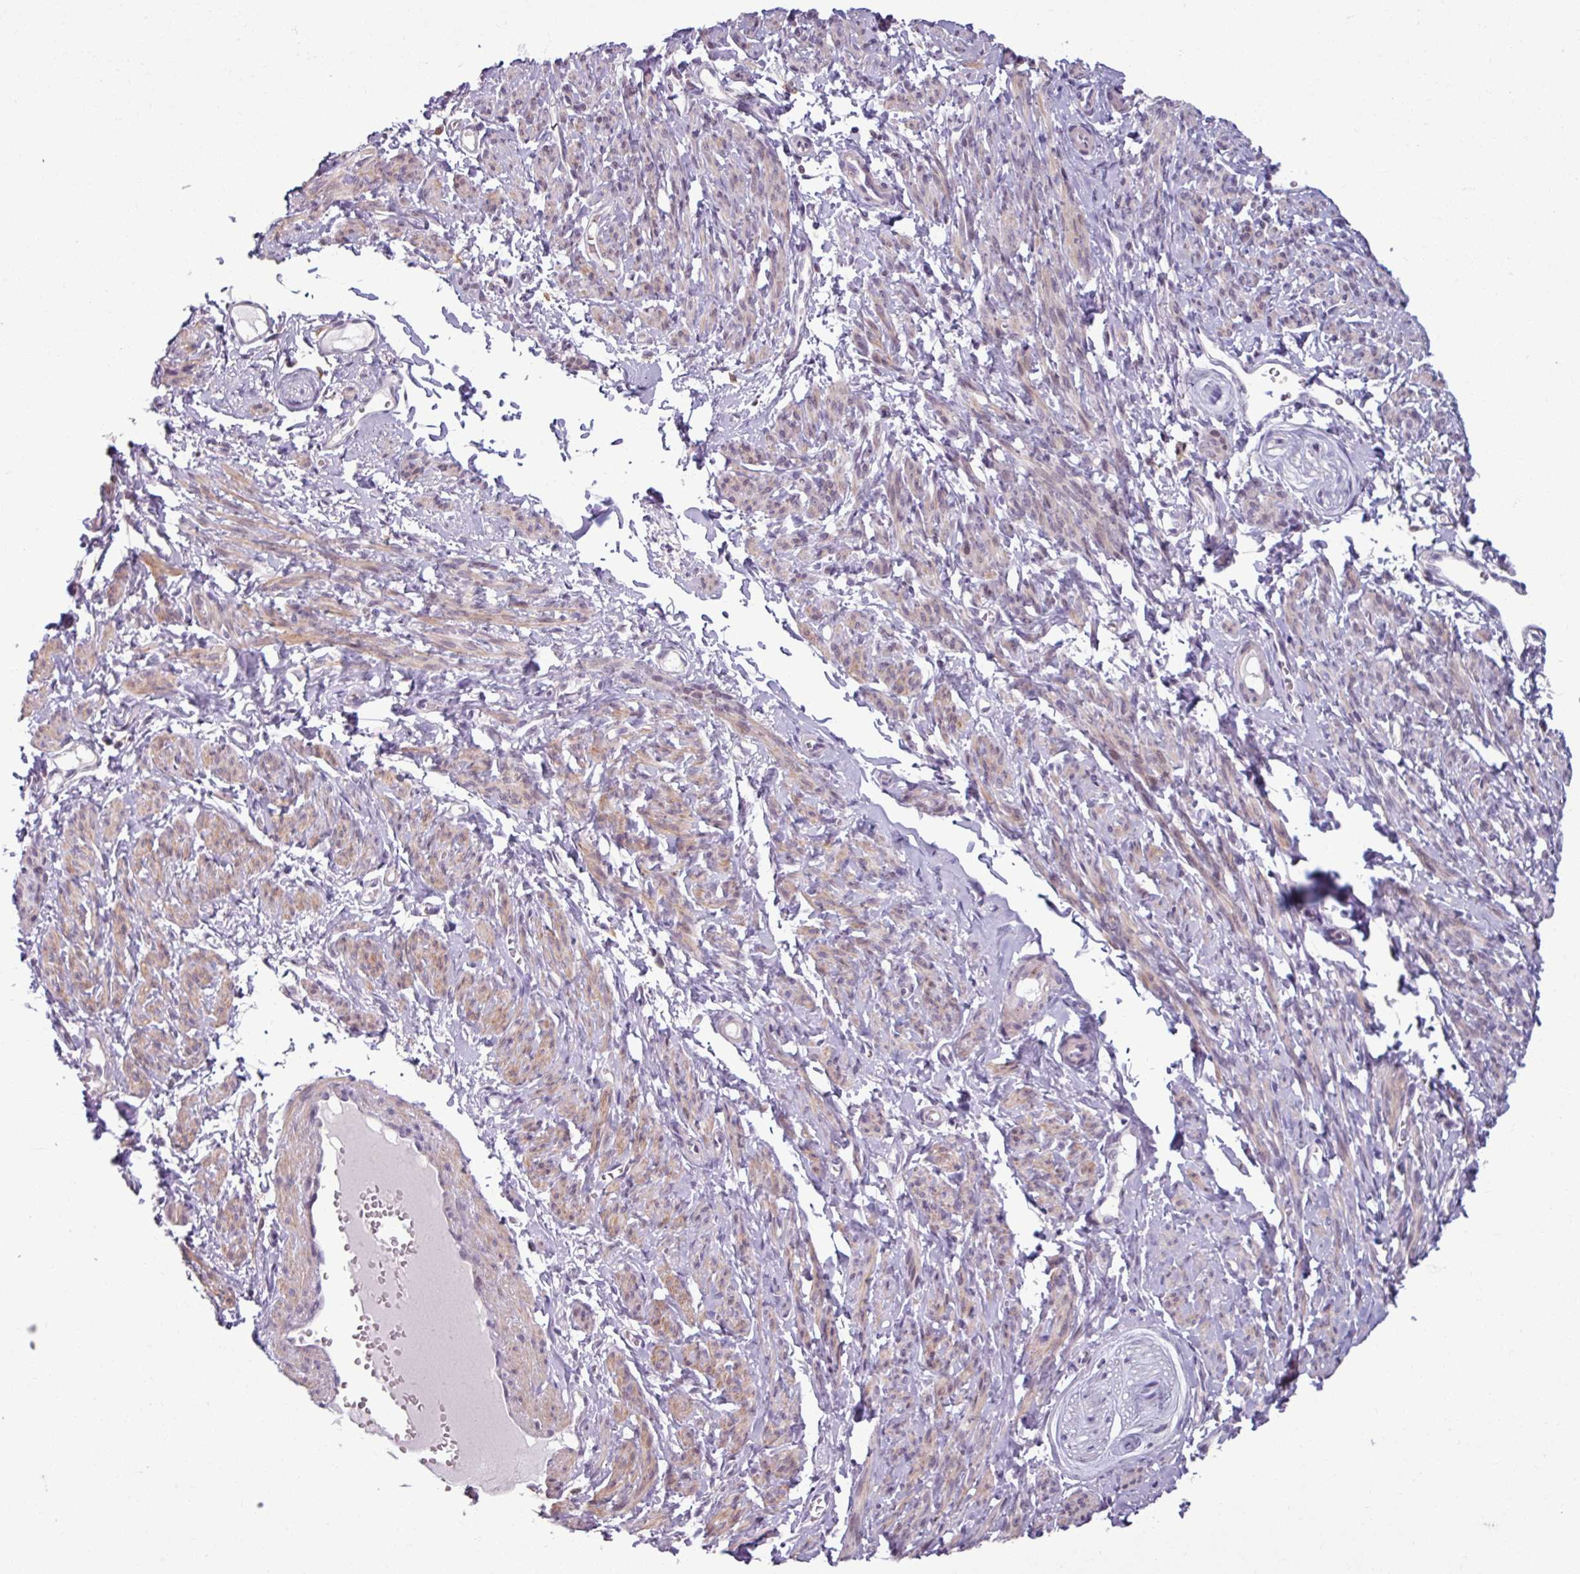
{"staining": {"intensity": "weak", "quantity": ">75%", "location": "cytoplasmic/membranous"}, "tissue": "smooth muscle", "cell_type": "Smooth muscle cells", "image_type": "normal", "snomed": [{"axis": "morphology", "description": "Normal tissue, NOS"}, {"axis": "topography", "description": "Smooth muscle"}], "caption": "Immunohistochemical staining of benign smooth muscle reveals low levels of weak cytoplasmic/membranous expression in approximately >75% of smooth muscle cells.", "gene": "PNMA6A", "patient": {"sex": "female", "age": 65}}